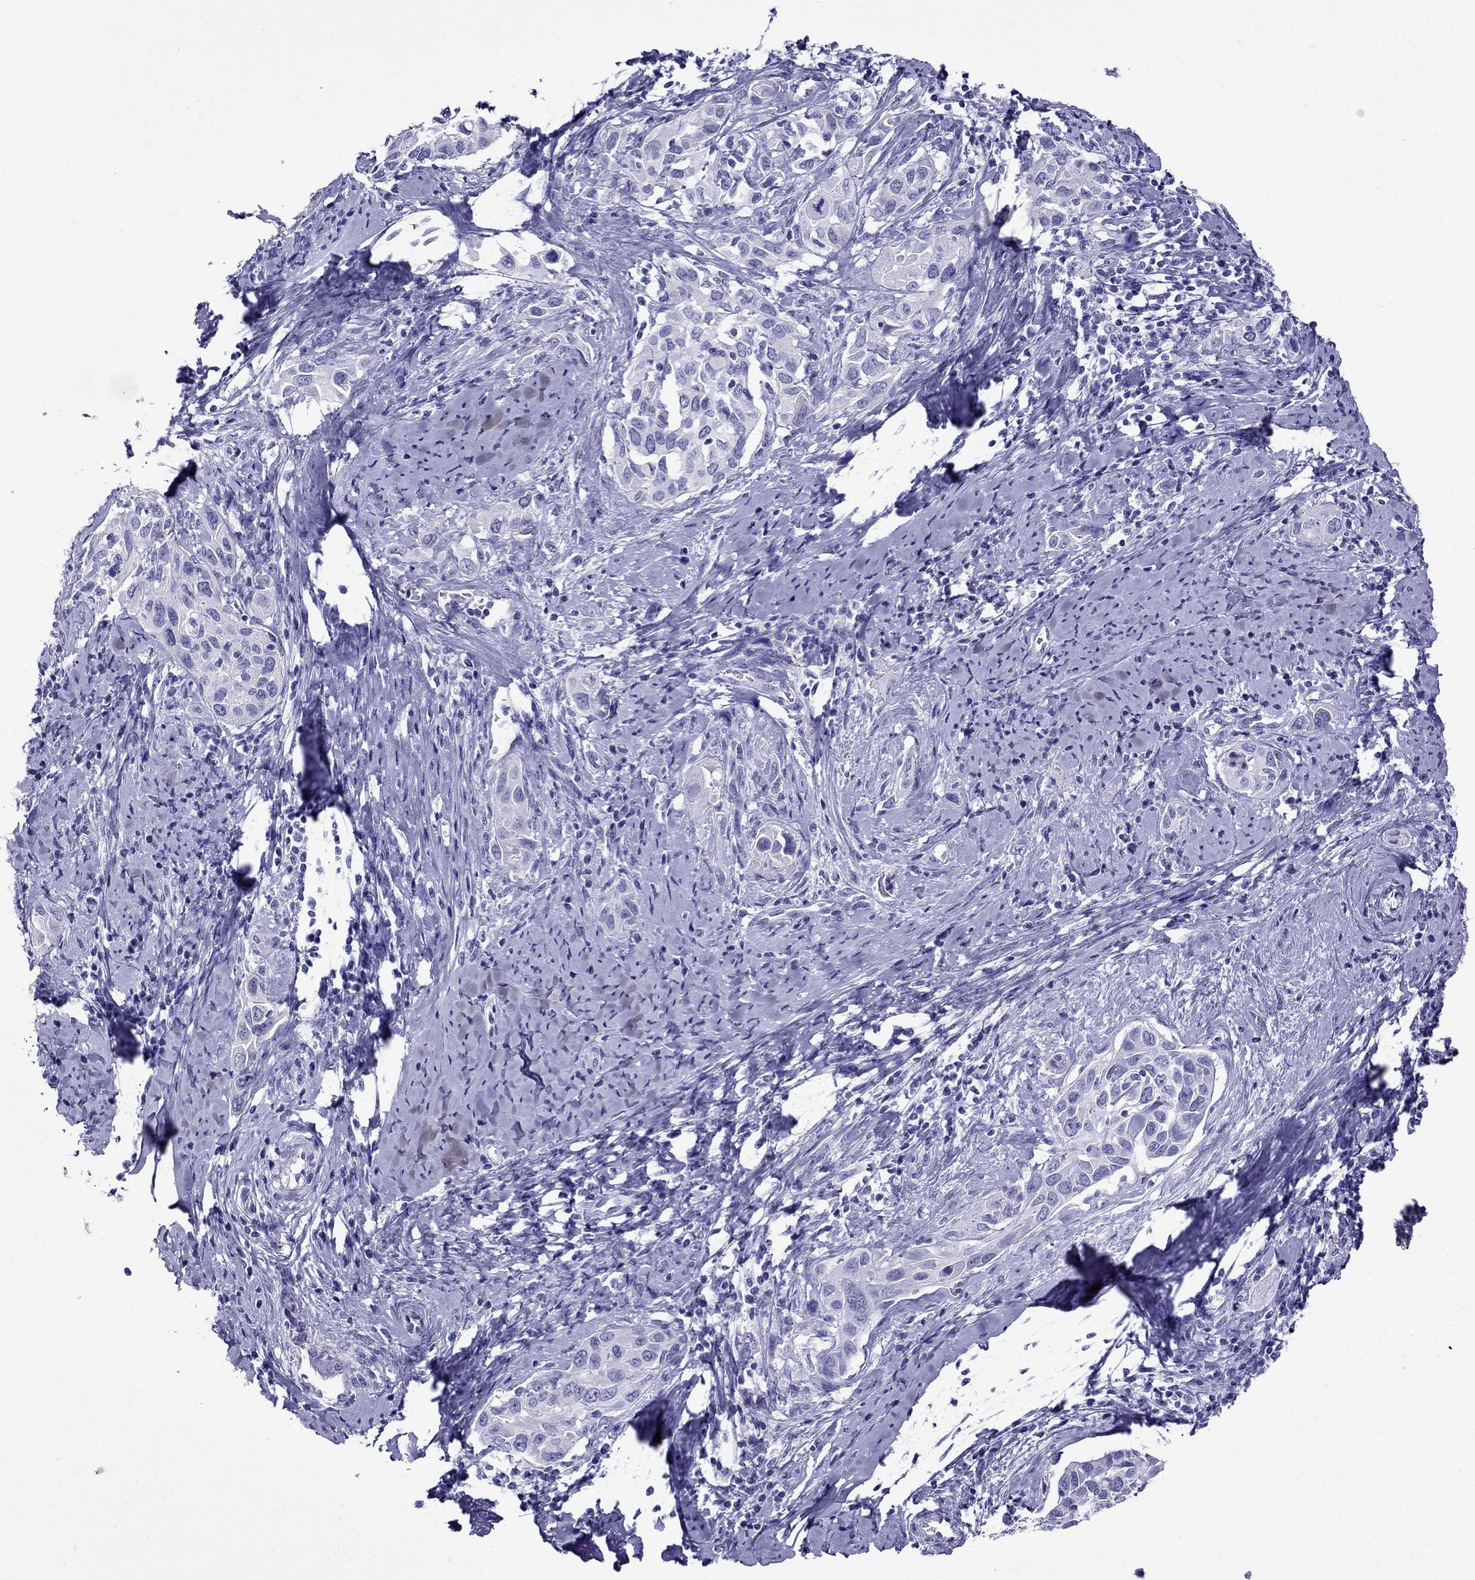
{"staining": {"intensity": "negative", "quantity": "none", "location": "none"}, "tissue": "cervical cancer", "cell_type": "Tumor cells", "image_type": "cancer", "snomed": [{"axis": "morphology", "description": "Squamous cell carcinoma, NOS"}, {"axis": "topography", "description": "Cervix"}], "caption": "High power microscopy photomicrograph of an immunohistochemistry image of cervical squamous cell carcinoma, revealing no significant staining in tumor cells. The staining was performed using DAB (3,3'-diaminobenzidine) to visualize the protein expression in brown, while the nuclei were stained in blue with hematoxylin (Magnification: 20x).", "gene": "CRYBA1", "patient": {"sex": "female", "age": 51}}